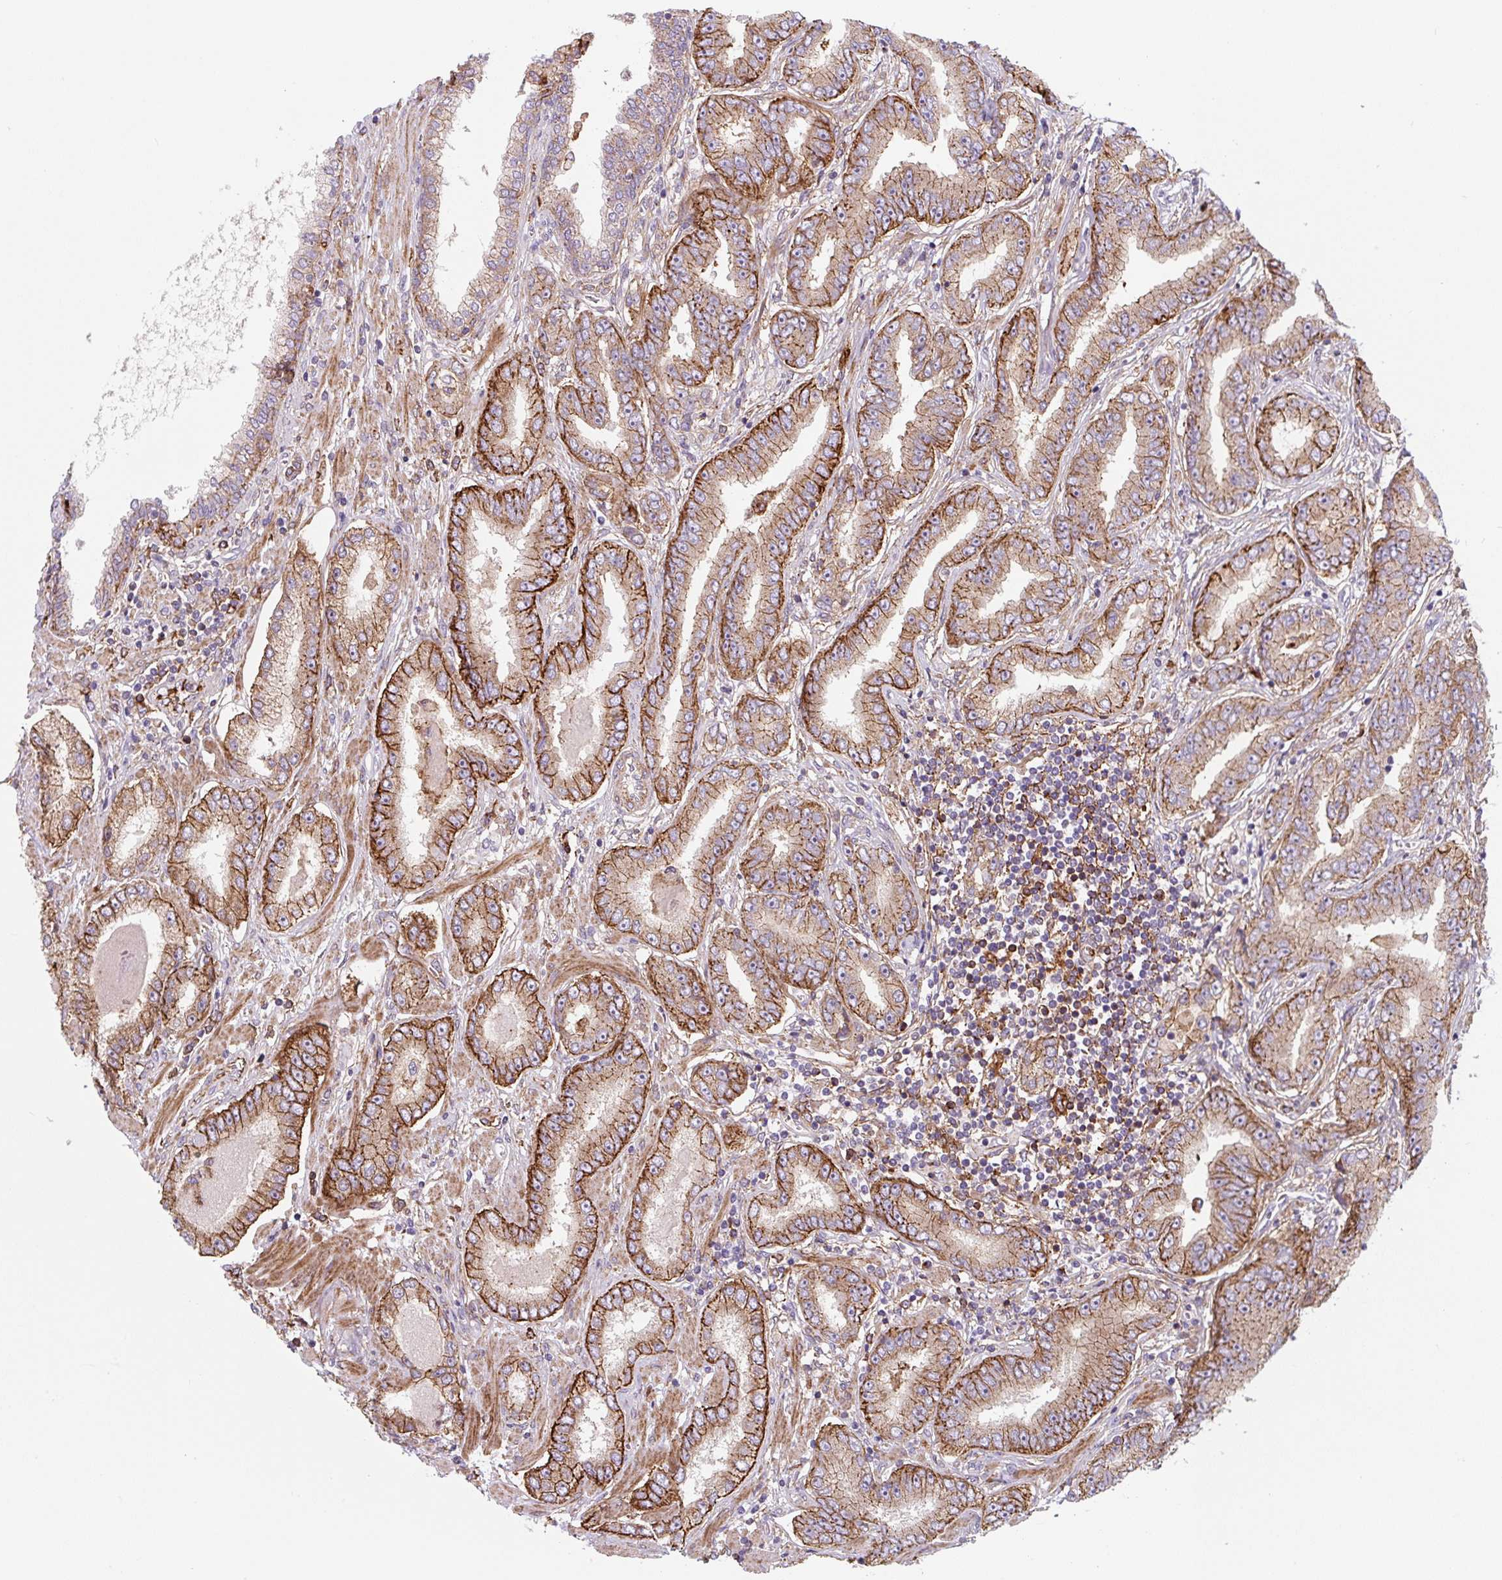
{"staining": {"intensity": "moderate", "quantity": ">75%", "location": "cytoplasmic/membranous"}, "tissue": "prostate cancer", "cell_type": "Tumor cells", "image_type": "cancer", "snomed": [{"axis": "morphology", "description": "Adenocarcinoma, High grade"}, {"axis": "topography", "description": "Prostate"}], "caption": "The immunohistochemical stain shows moderate cytoplasmic/membranous staining in tumor cells of prostate cancer tissue.", "gene": "DHFR2", "patient": {"sex": "male", "age": 72}}